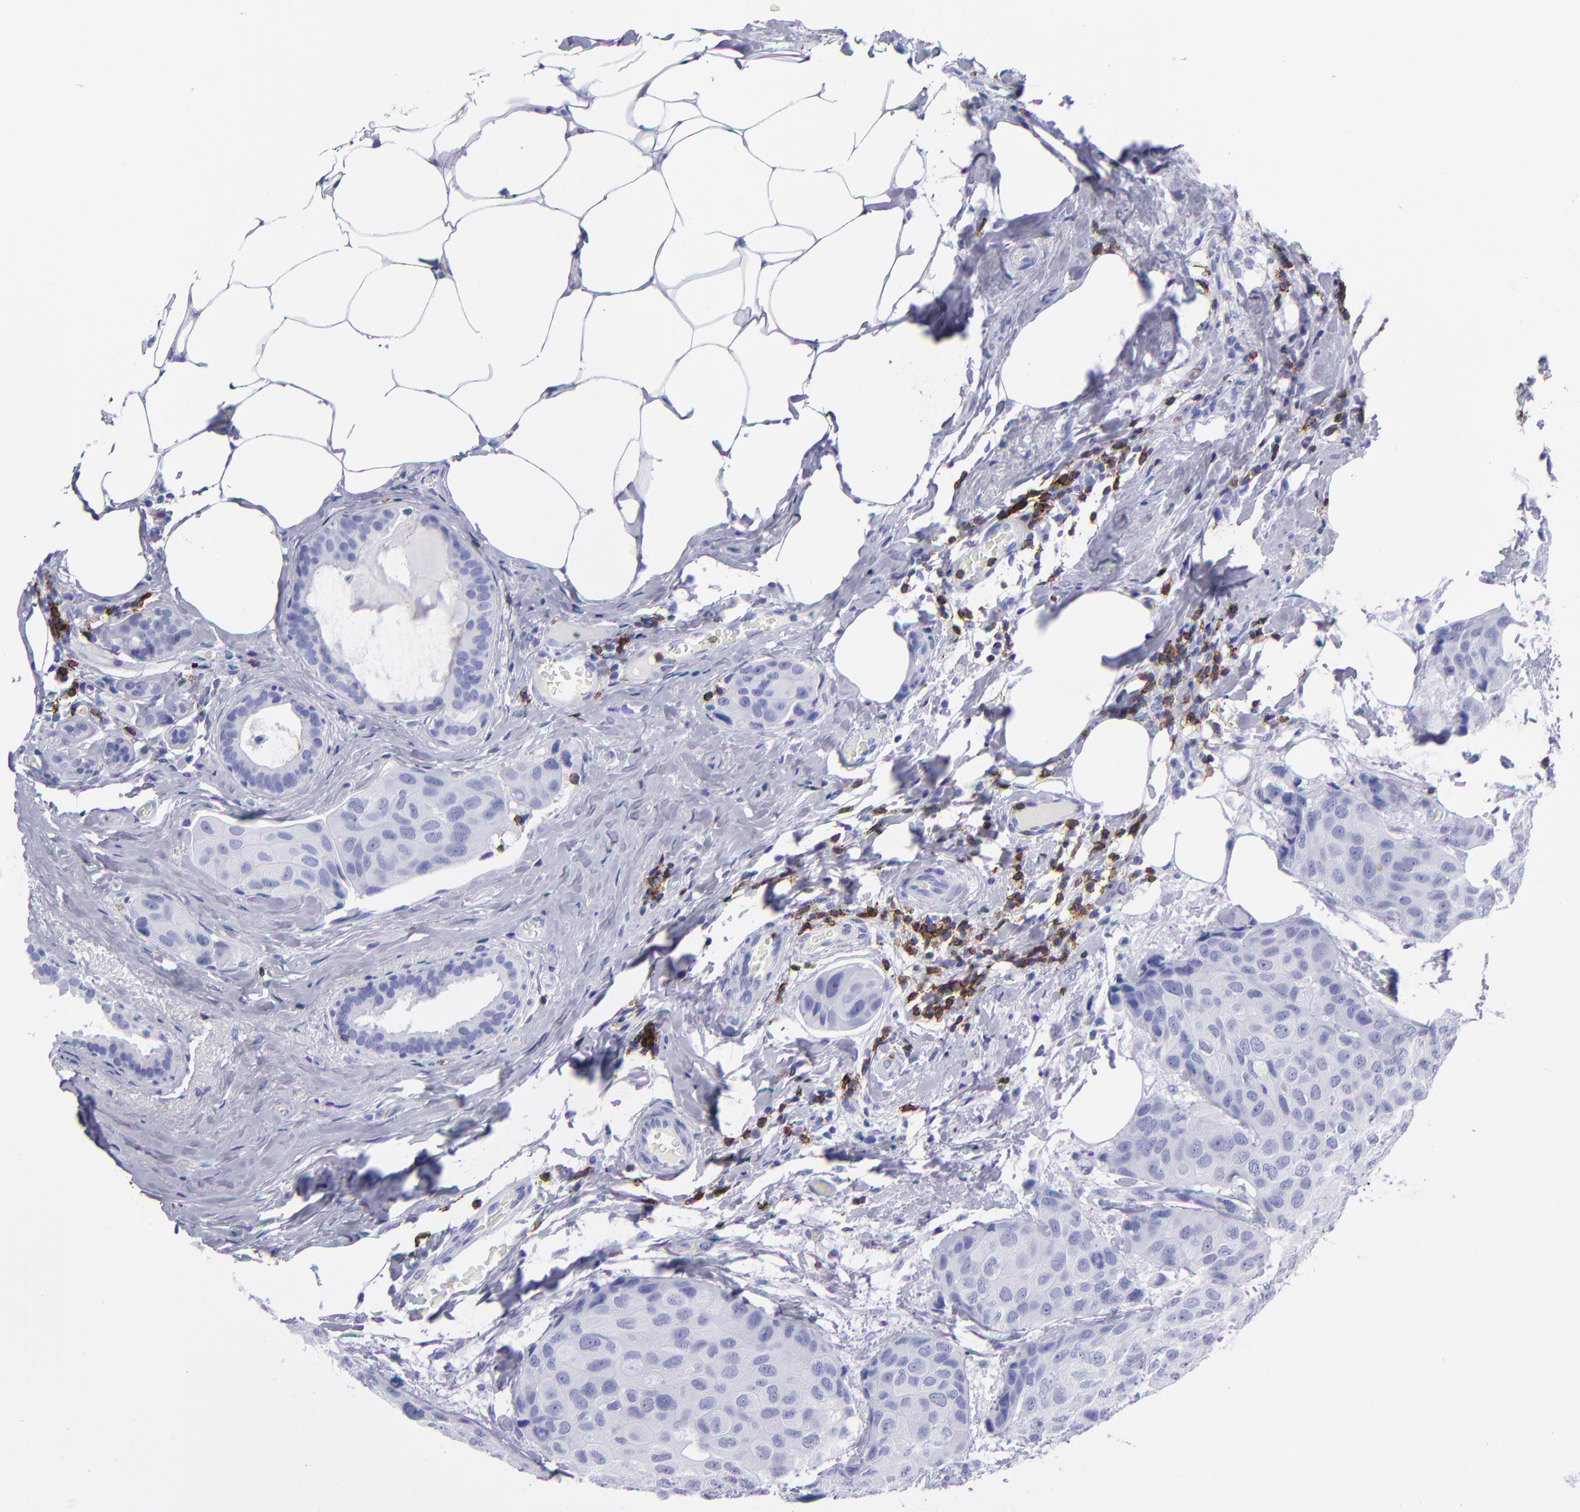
{"staining": {"intensity": "negative", "quantity": "none", "location": "none"}, "tissue": "breast cancer", "cell_type": "Tumor cells", "image_type": "cancer", "snomed": [{"axis": "morphology", "description": "Duct carcinoma"}, {"axis": "topography", "description": "Breast"}], "caption": "High magnification brightfield microscopy of breast cancer stained with DAB (brown) and counterstained with hematoxylin (blue): tumor cells show no significant positivity.", "gene": "CD6", "patient": {"sex": "female", "age": 68}}